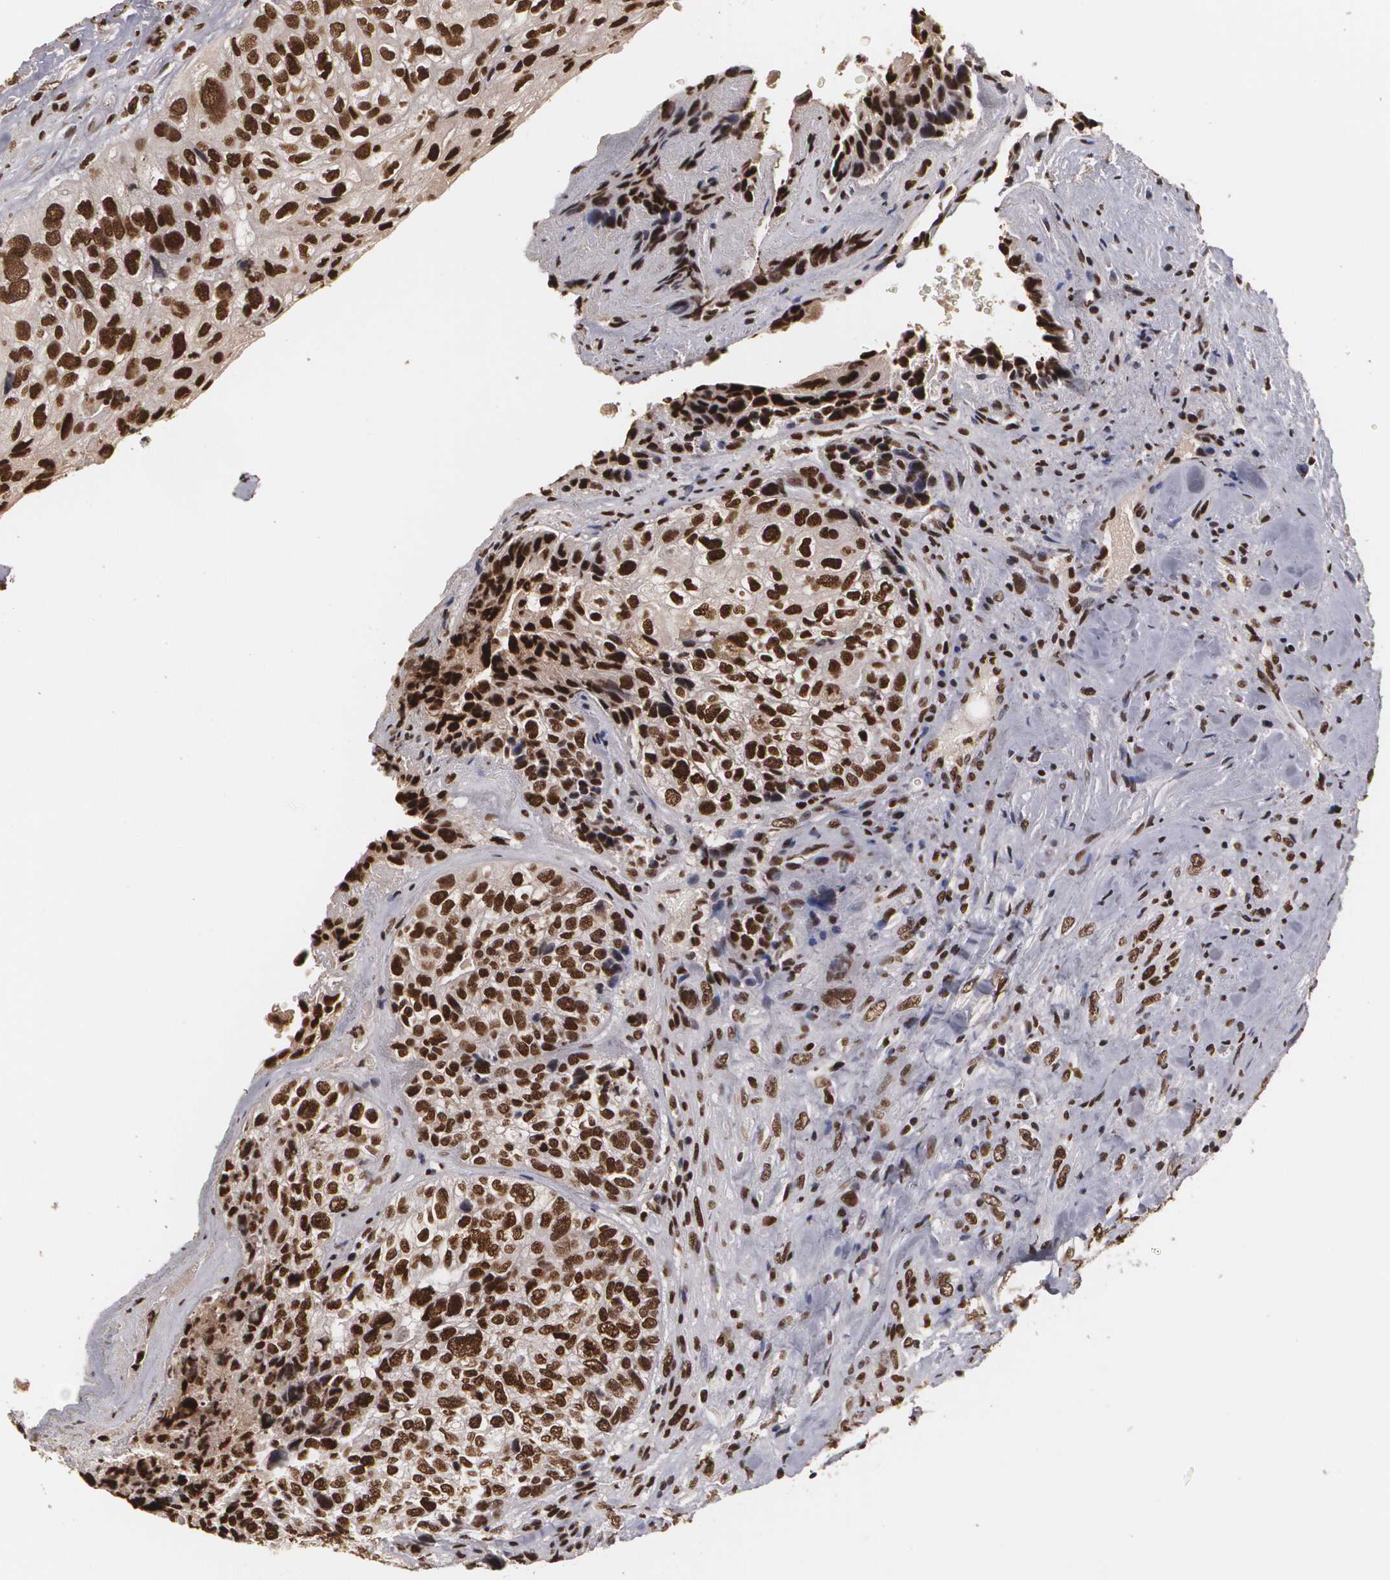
{"staining": {"intensity": "strong", "quantity": ">75%", "location": "cytoplasmic/membranous,nuclear"}, "tissue": "breast cancer", "cell_type": "Tumor cells", "image_type": "cancer", "snomed": [{"axis": "morphology", "description": "Neoplasm, malignant, NOS"}, {"axis": "topography", "description": "Breast"}], "caption": "Immunohistochemistry (DAB) staining of breast cancer demonstrates strong cytoplasmic/membranous and nuclear protein positivity in about >75% of tumor cells. Using DAB (3,3'-diaminobenzidine) (brown) and hematoxylin (blue) stains, captured at high magnification using brightfield microscopy.", "gene": "RCOR1", "patient": {"sex": "female", "age": 50}}